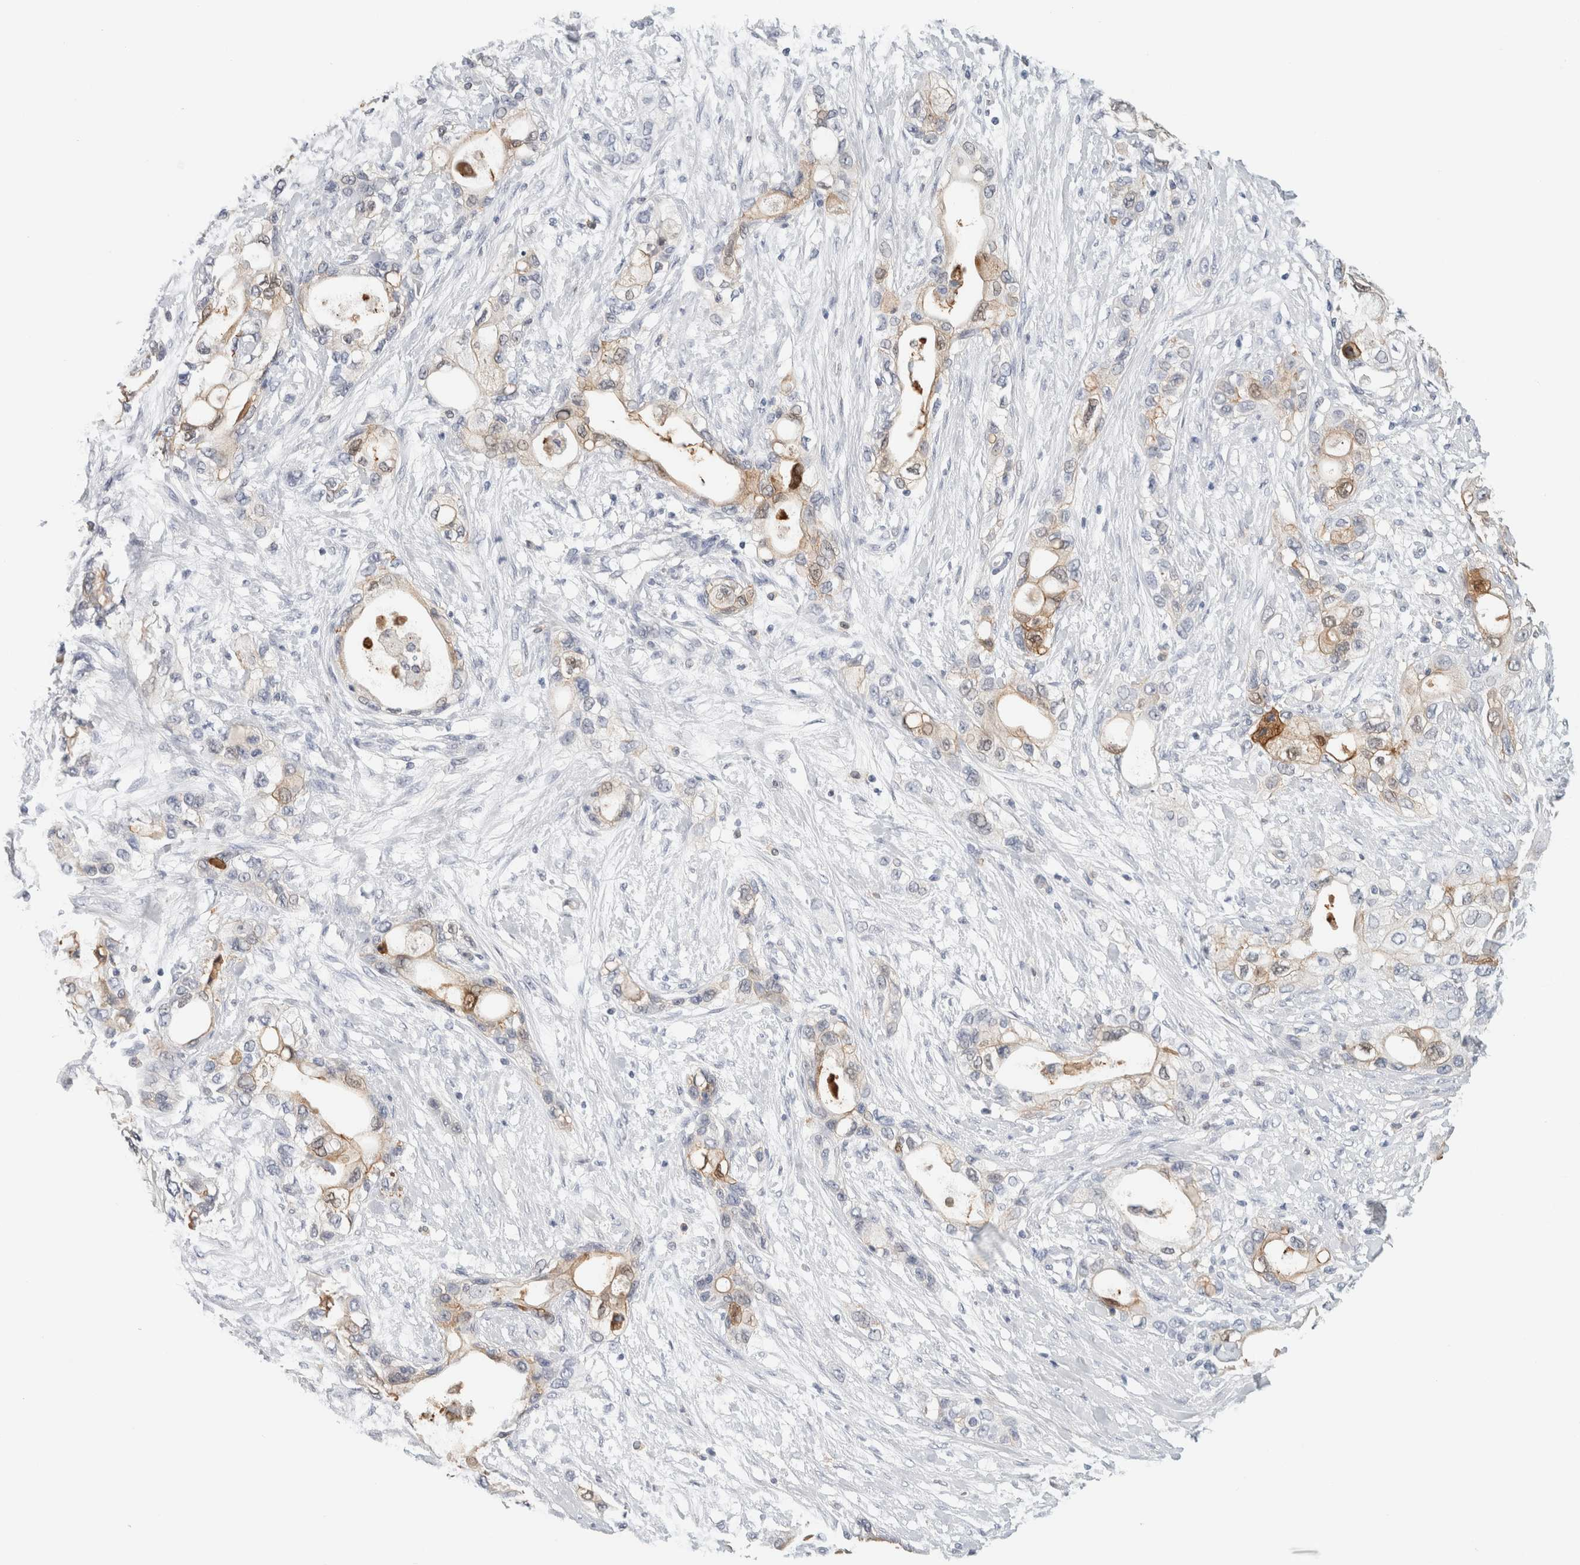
{"staining": {"intensity": "weak", "quantity": "<25%", "location": "cytoplasmic/membranous"}, "tissue": "pancreatic cancer", "cell_type": "Tumor cells", "image_type": "cancer", "snomed": [{"axis": "morphology", "description": "Adenocarcinoma, NOS"}, {"axis": "topography", "description": "Pancreas"}], "caption": "Adenocarcinoma (pancreatic) was stained to show a protein in brown. There is no significant staining in tumor cells. (Stains: DAB immunohistochemistry (IHC) with hematoxylin counter stain, Microscopy: brightfield microscopy at high magnification).", "gene": "P2RY2", "patient": {"sex": "female", "age": 70}}